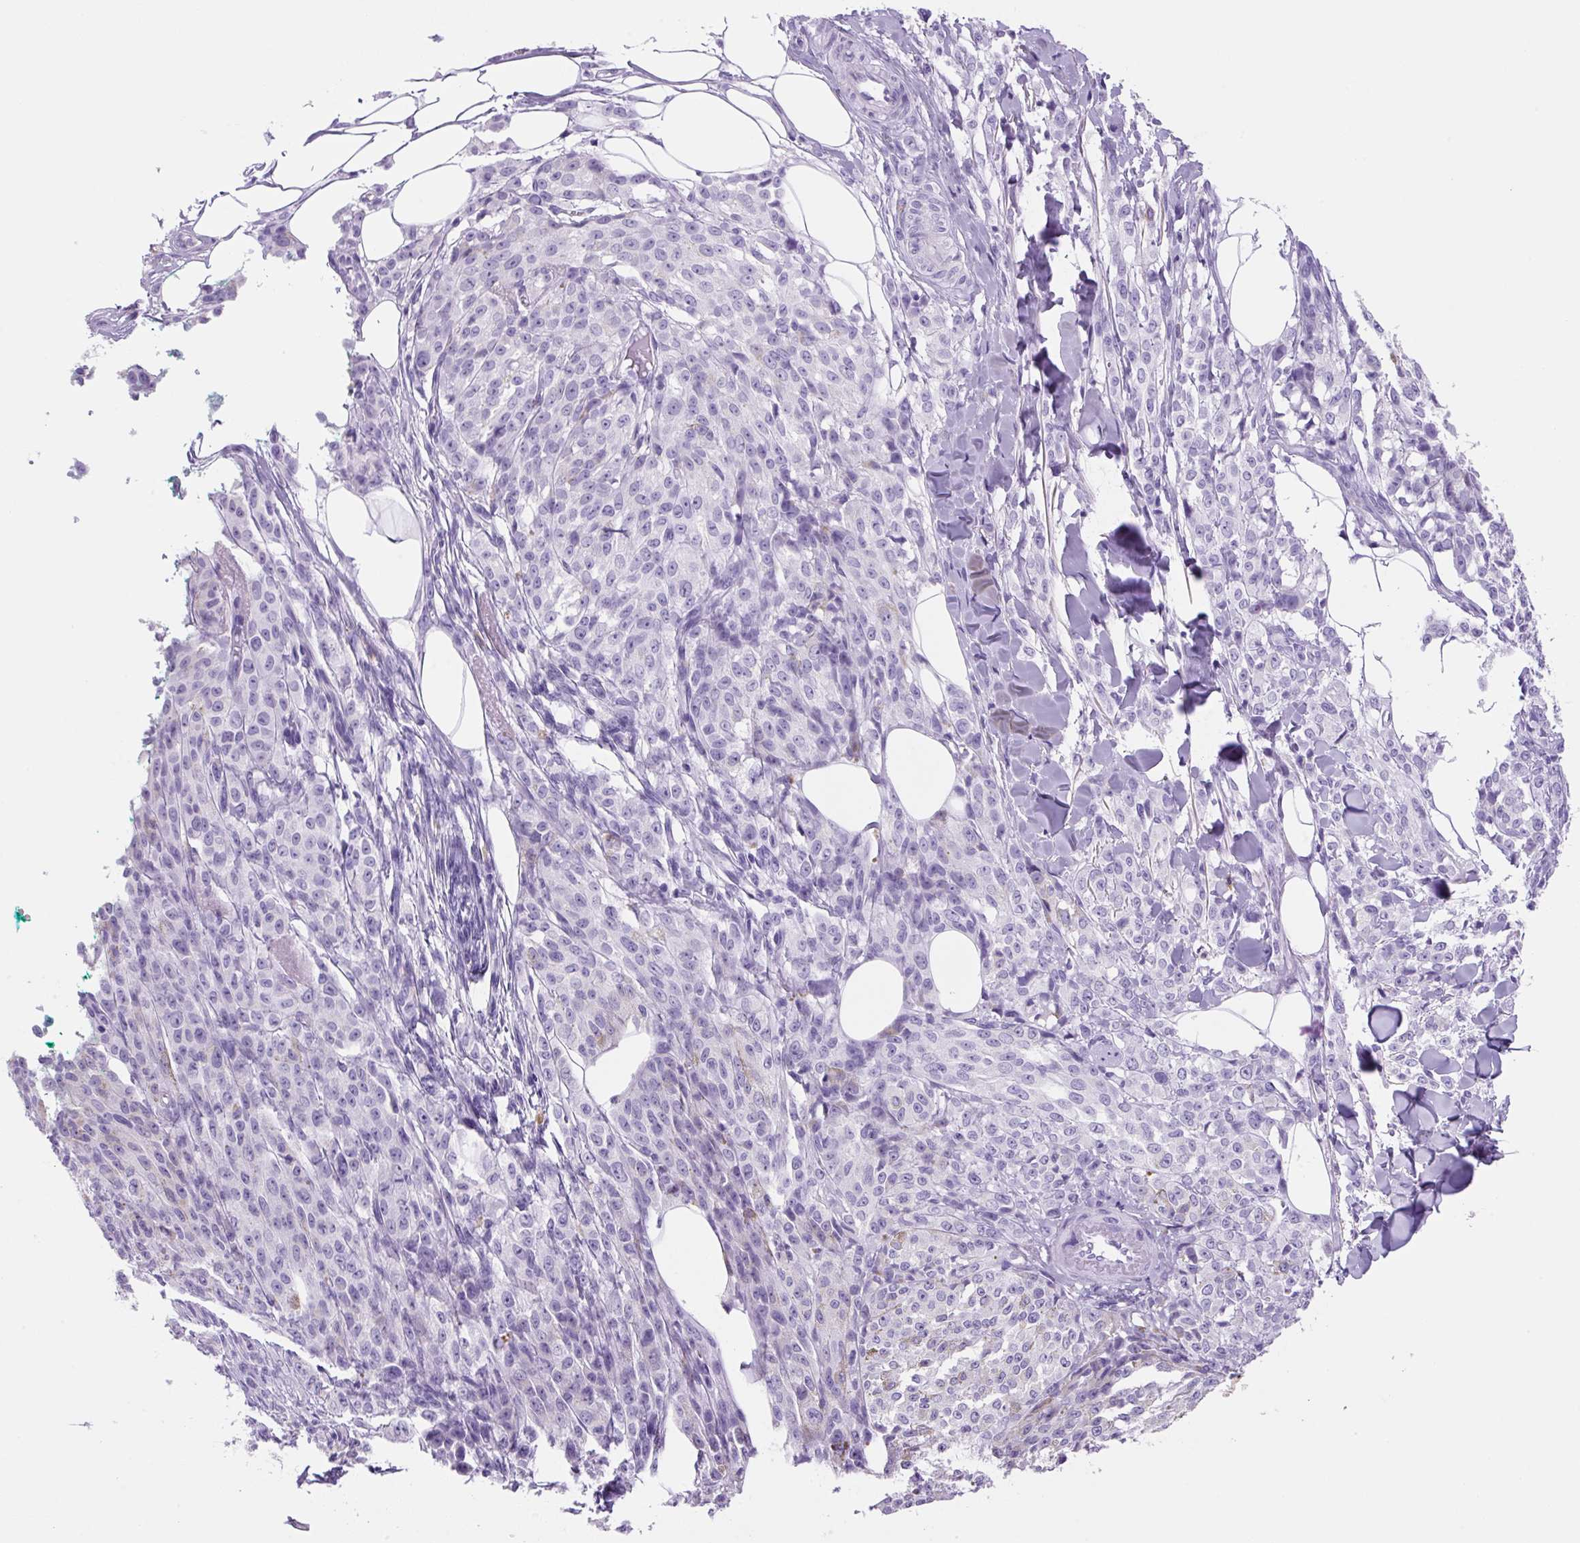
{"staining": {"intensity": "negative", "quantity": "none", "location": "none"}, "tissue": "melanoma", "cell_type": "Tumor cells", "image_type": "cancer", "snomed": [{"axis": "morphology", "description": "Malignant melanoma, NOS"}, {"axis": "topography", "description": "Skin"}], "caption": "This image is of malignant melanoma stained with IHC to label a protein in brown with the nuclei are counter-stained blue. There is no staining in tumor cells.", "gene": "PRRT1", "patient": {"sex": "female", "age": 52}}